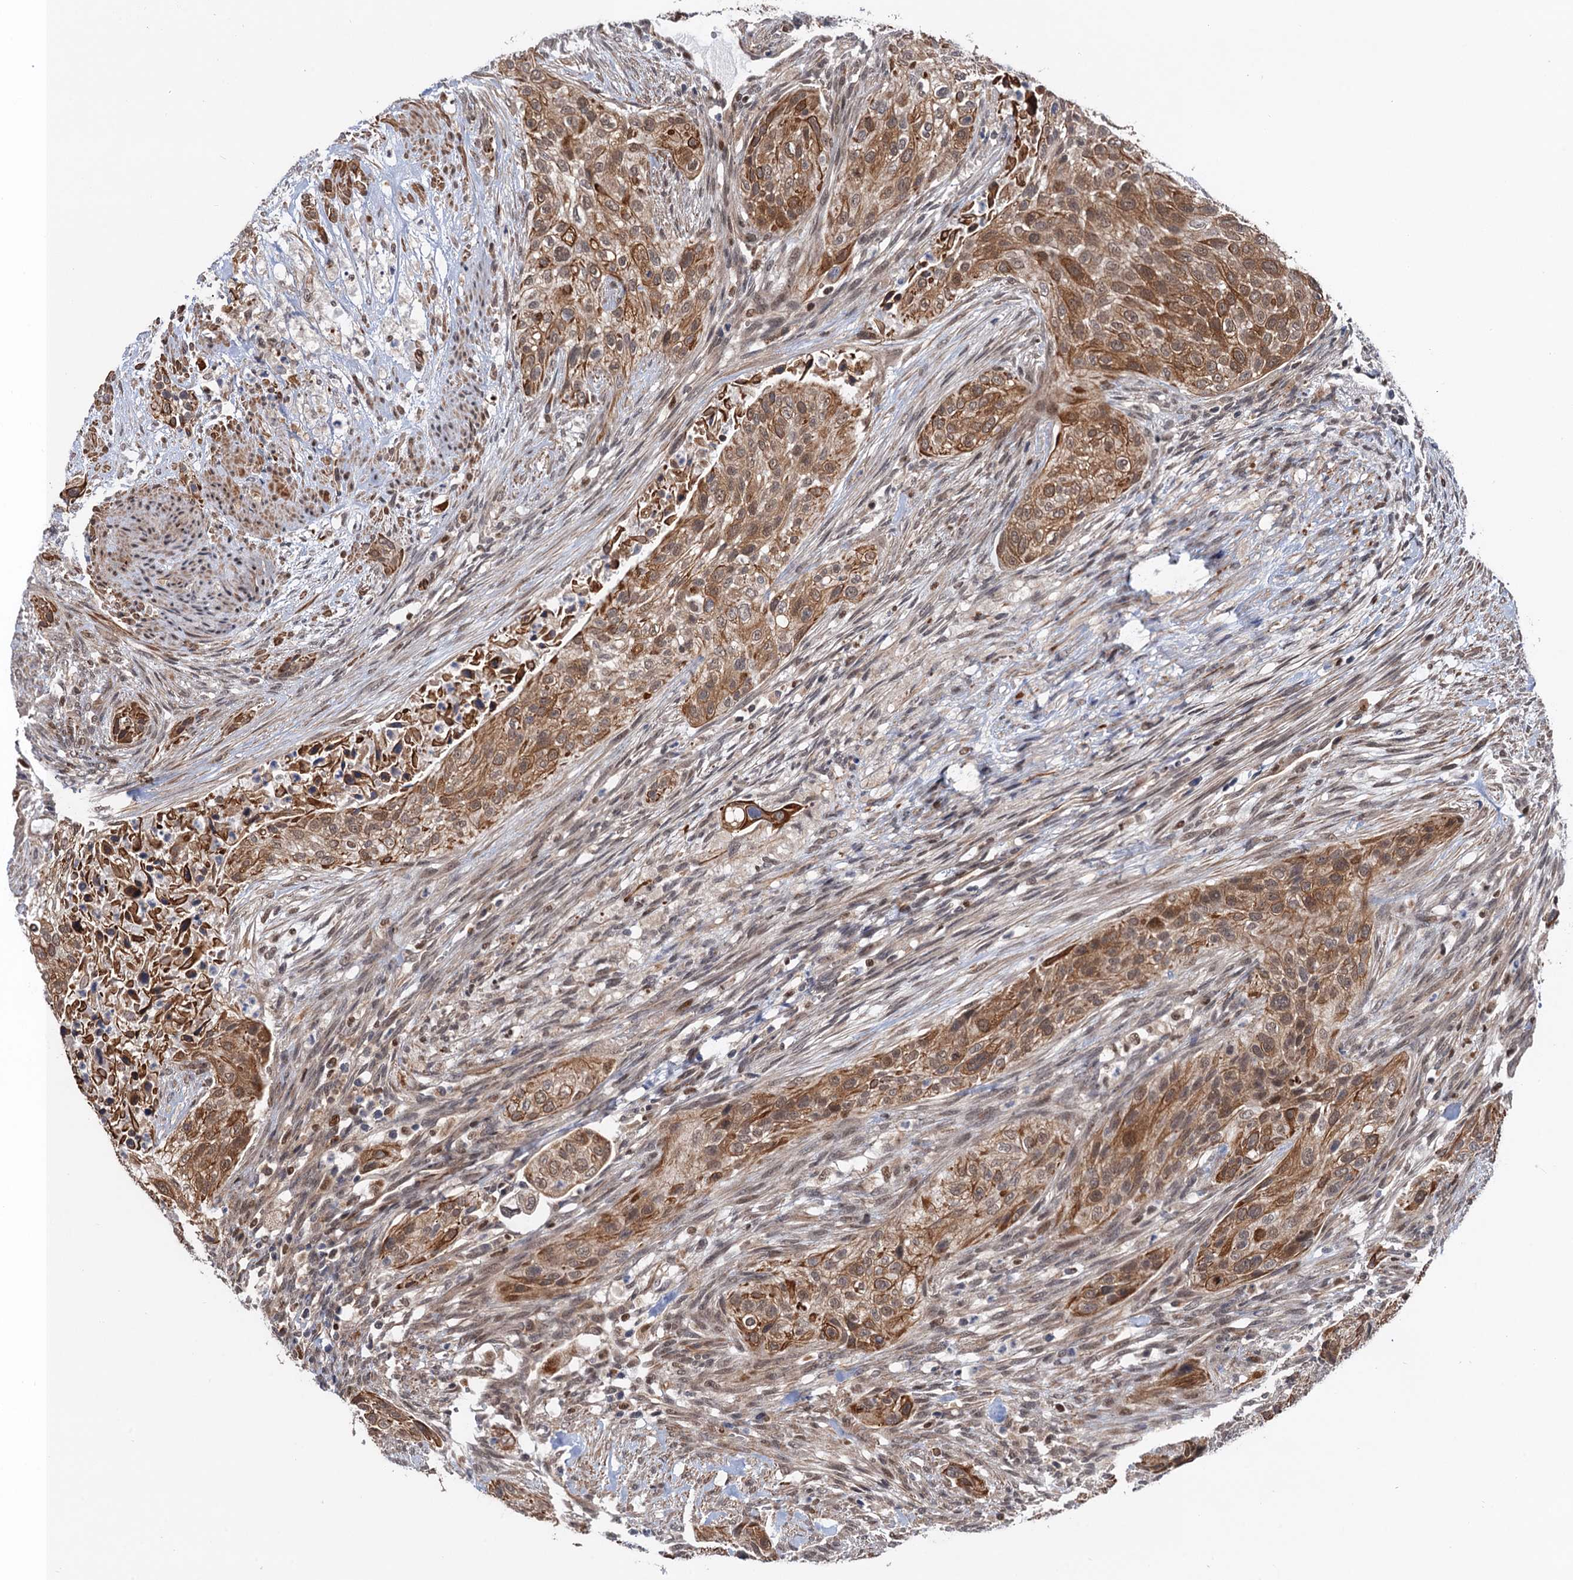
{"staining": {"intensity": "moderate", "quantity": ">75%", "location": "cytoplasmic/membranous"}, "tissue": "urothelial cancer", "cell_type": "Tumor cells", "image_type": "cancer", "snomed": [{"axis": "morphology", "description": "Urothelial carcinoma, High grade"}, {"axis": "topography", "description": "Urinary bladder"}], "caption": "Urothelial cancer stained for a protein demonstrates moderate cytoplasmic/membranous positivity in tumor cells.", "gene": "TTC31", "patient": {"sex": "male", "age": 35}}